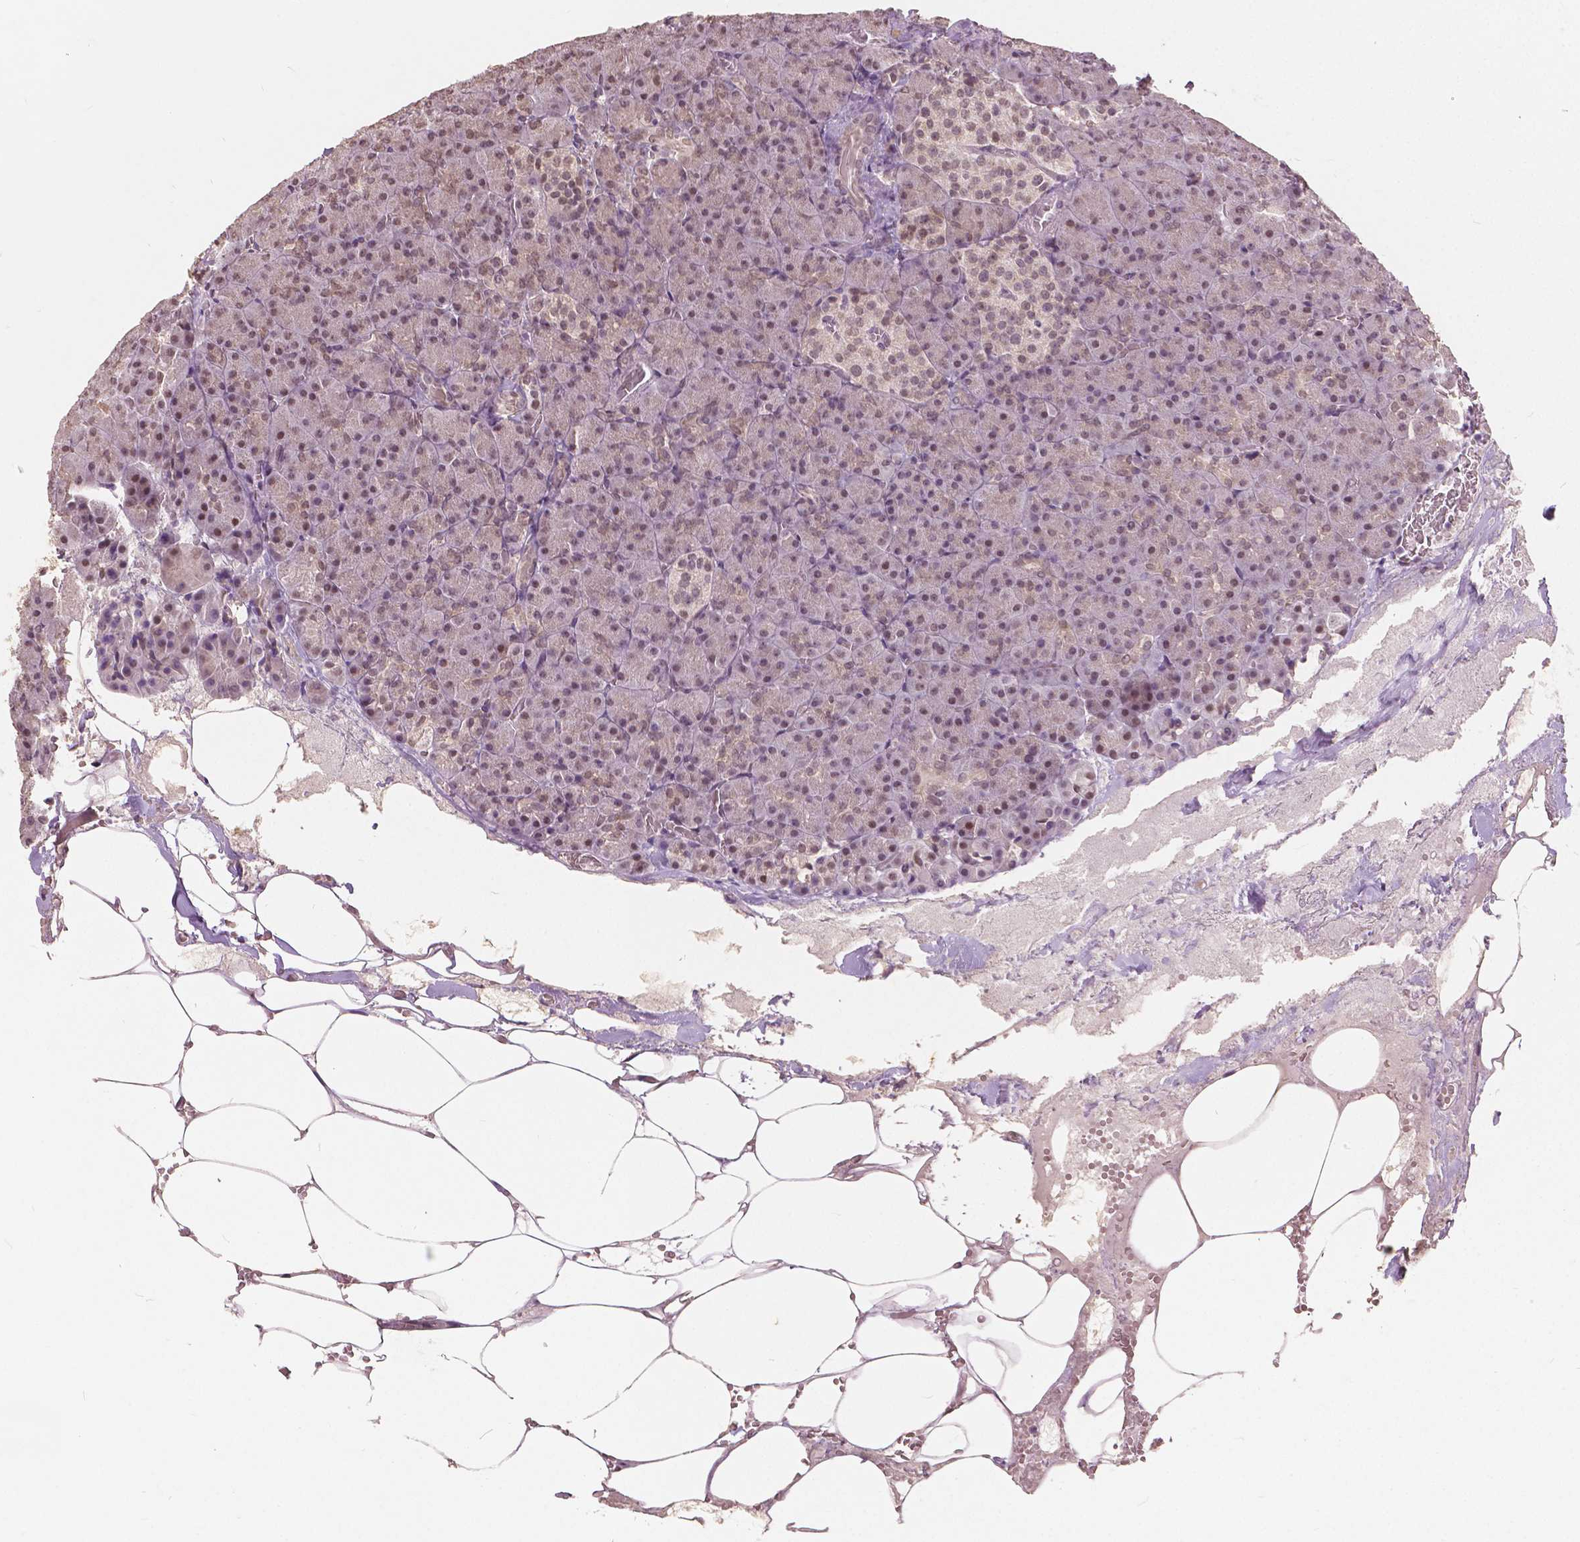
{"staining": {"intensity": "moderate", "quantity": ">75%", "location": "nuclear"}, "tissue": "pancreas", "cell_type": "Exocrine glandular cells", "image_type": "normal", "snomed": [{"axis": "morphology", "description": "Normal tissue, NOS"}, {"axis": "topography", "description": "Pancreas"}], "caption": "IHC image of normal pancreas stained for a protein (brown), which demonstrates medium levels of moderate nuclear staining in about >75% of exocrine glandular cells.", "gene": "HOXA10", "patient": {"sex": "female", "age": 74}}